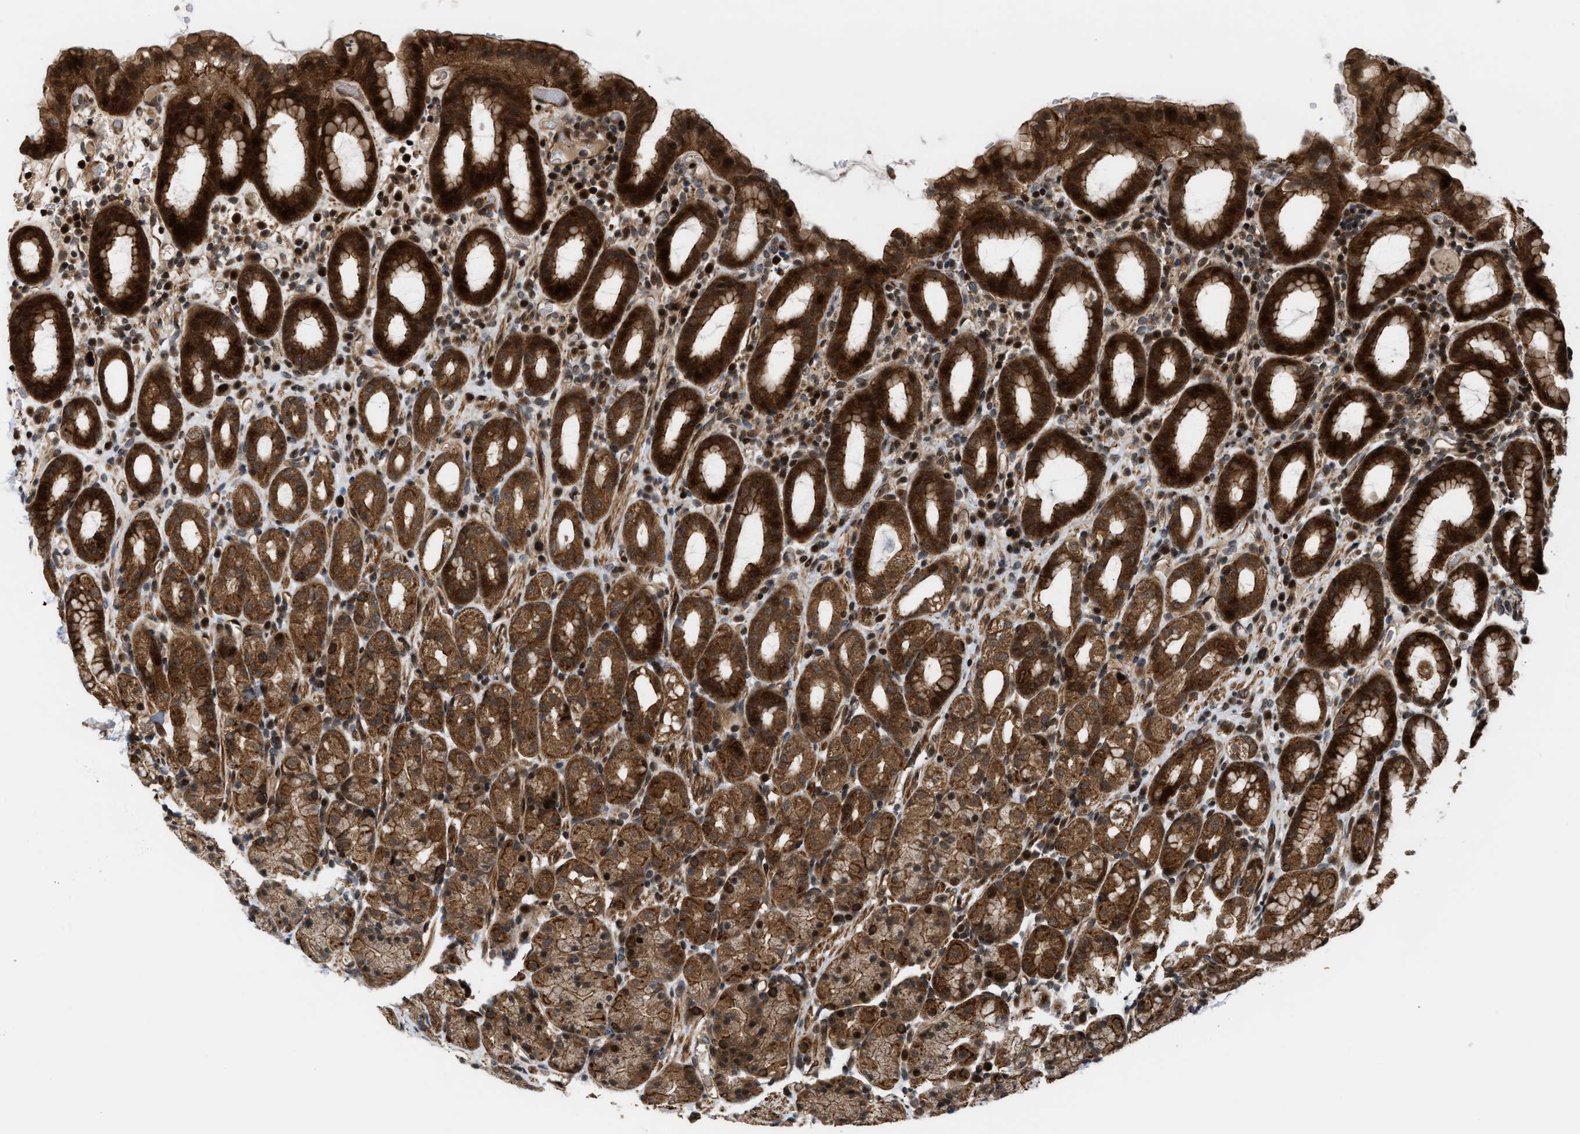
{"staining": {"intensity": "strong", "quantity": ">75%", "location": "cytoplasmic/membranous,nuclear"}, "tissue": "stomach", "cell_type": "Glandular cells", "image_type": "normal", "snomed": [{"axis": "morphology", "description": "Normal tissue, NOS"}, {"axis": "topography", "description": "Stomach, upper"}], "caption": "DAB immunohistochemical staining of normal stomach shows strong cytoplasmic/membranous,nuclear protein positivity in approximately >75% of glandular cells.", "gene": "STAU2", "patient": {"sex": "male", "age": 68}}